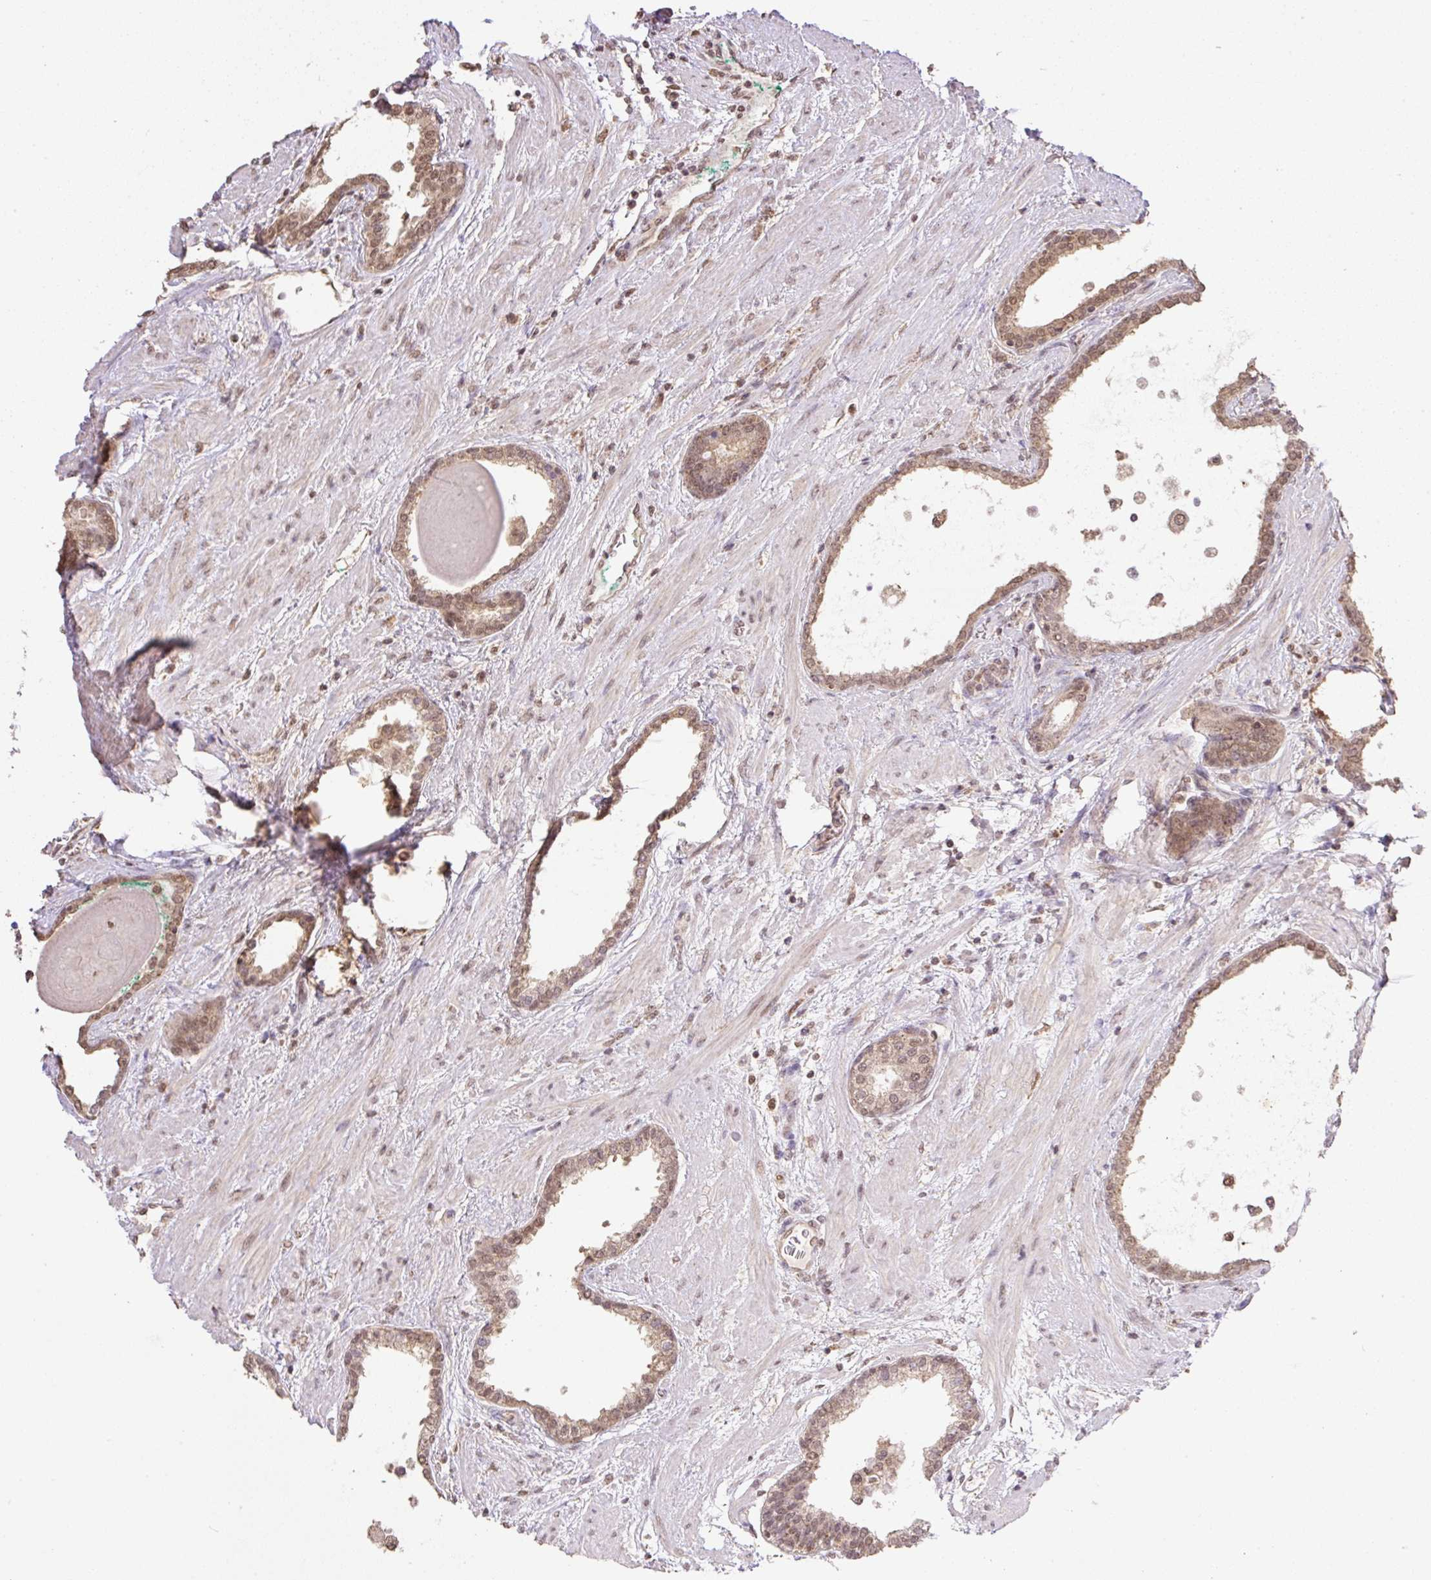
{"staining": {"intensity": "moderate", "quantity": ">75%", "location": "cytoplasmic/membranous,nuclear"}, "tissue": "prostate cancer", "cell_type": "Tumor cells", "image_type": "cancer", "snomed": [{"axis": "morphology", "description": "Adenocarcinoma, High grade"}, {"axis": "topography", "description": "Prostate"}], "caption": "High-power microscopy captured an immunohistochemistry photomicrograph of adenocarcinoma (high-grade) (prostate), revealing moderate cytoplasmic/membranous and nuclear positivity in about >75% of tumor cells.", "gene": "VPS25", "patient": {"sex": "male", "age": 72}}